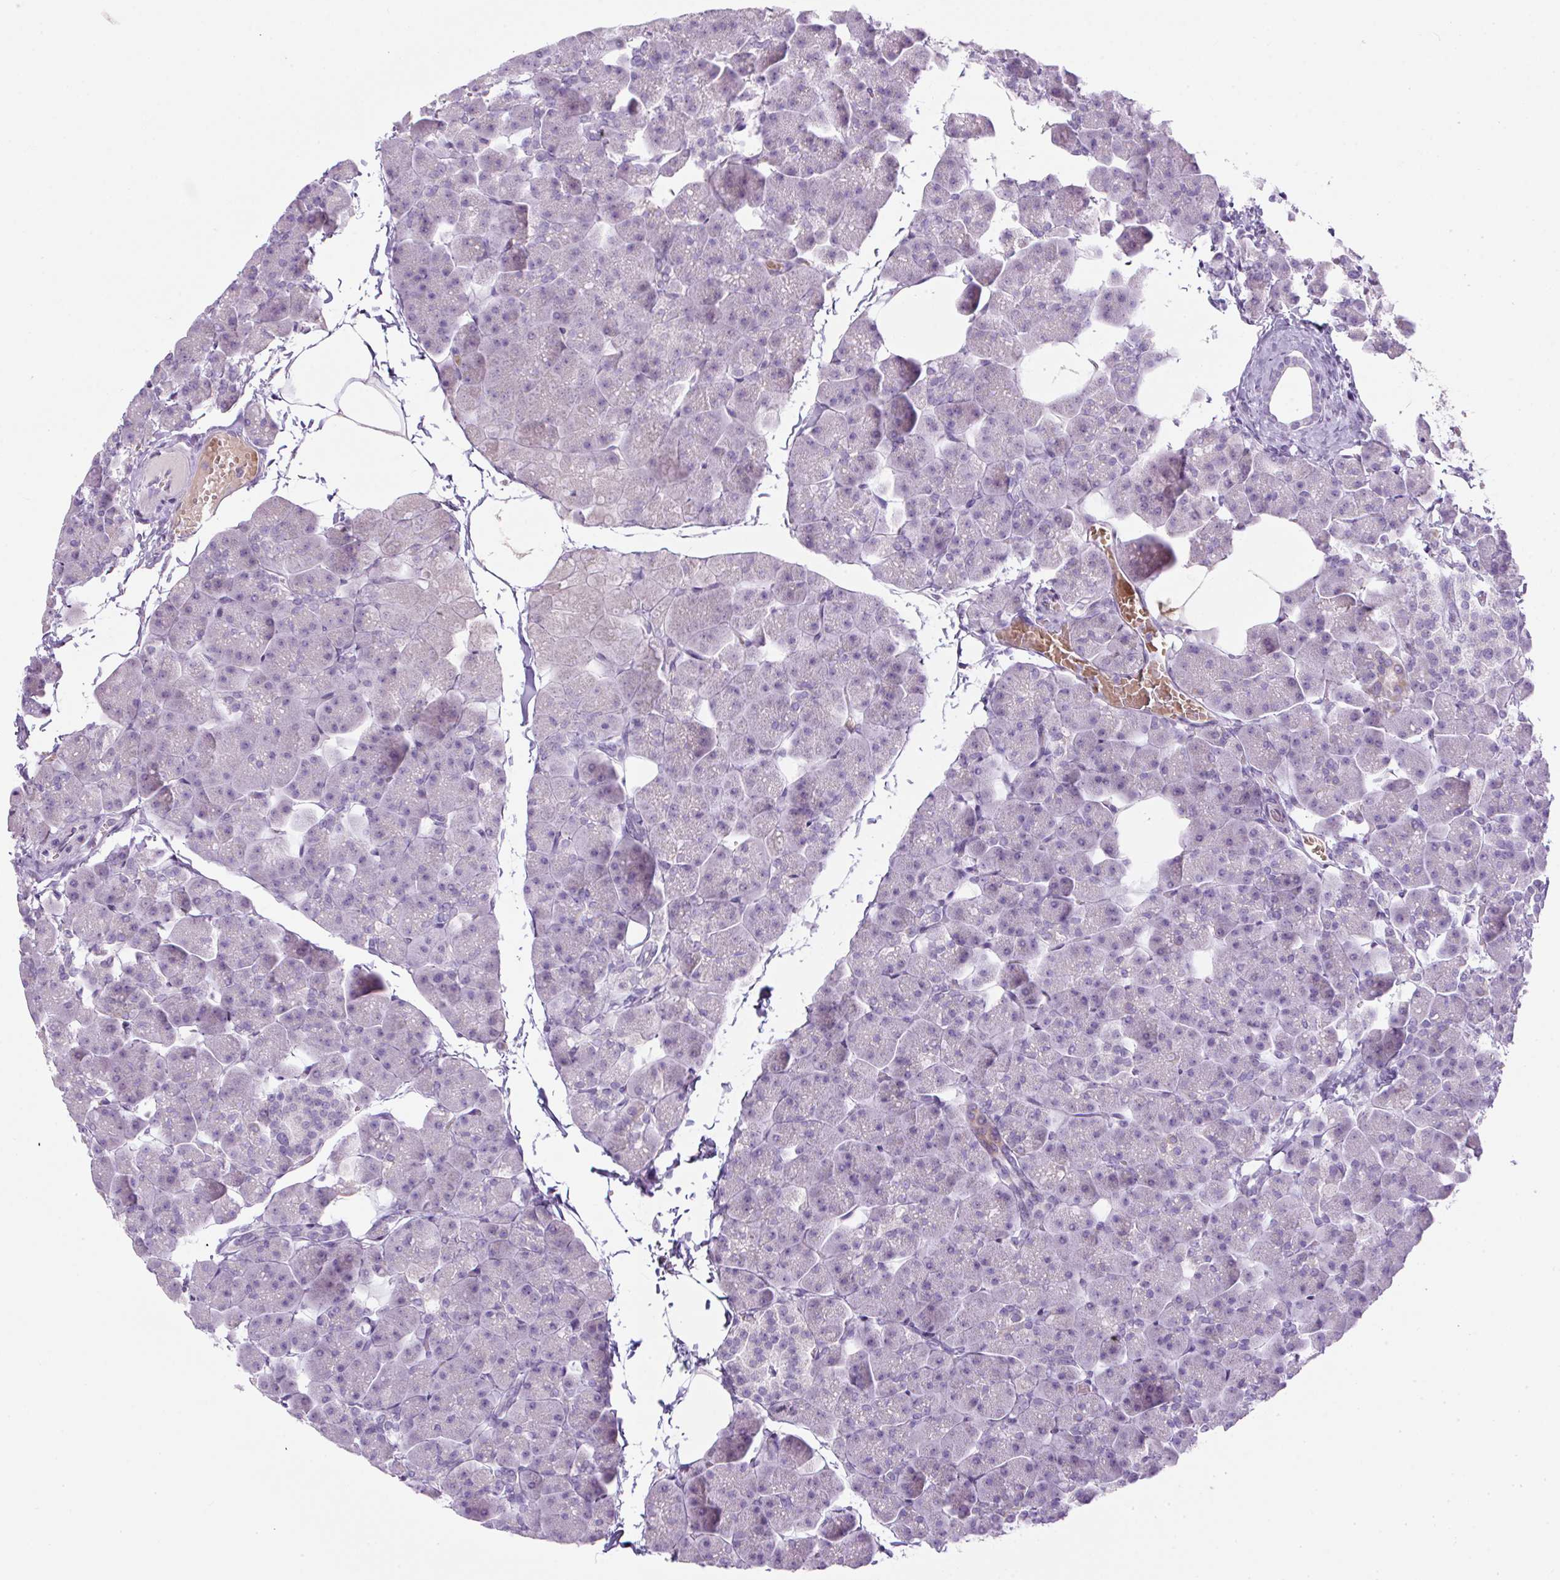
{"staining": {"intensity": "negative", "quantity": "none", "location": "none"}, "tissue": "pancreas", "cell_type": "Exocrine glandular cells", "image_type": "normal", "snomed": [{"axis": "morphology", "description": "Normal tissue, NOS"}, {"axis": "topography", "description": "Pancreas"}], "caption": "Immunohistochemistry image of normal pancreas stained for a protein (brown), which demonstrates no expression in exocrine glandular cells.", "gene": "FGFBP3", "patient": {"sex": "male", "age": 35}}